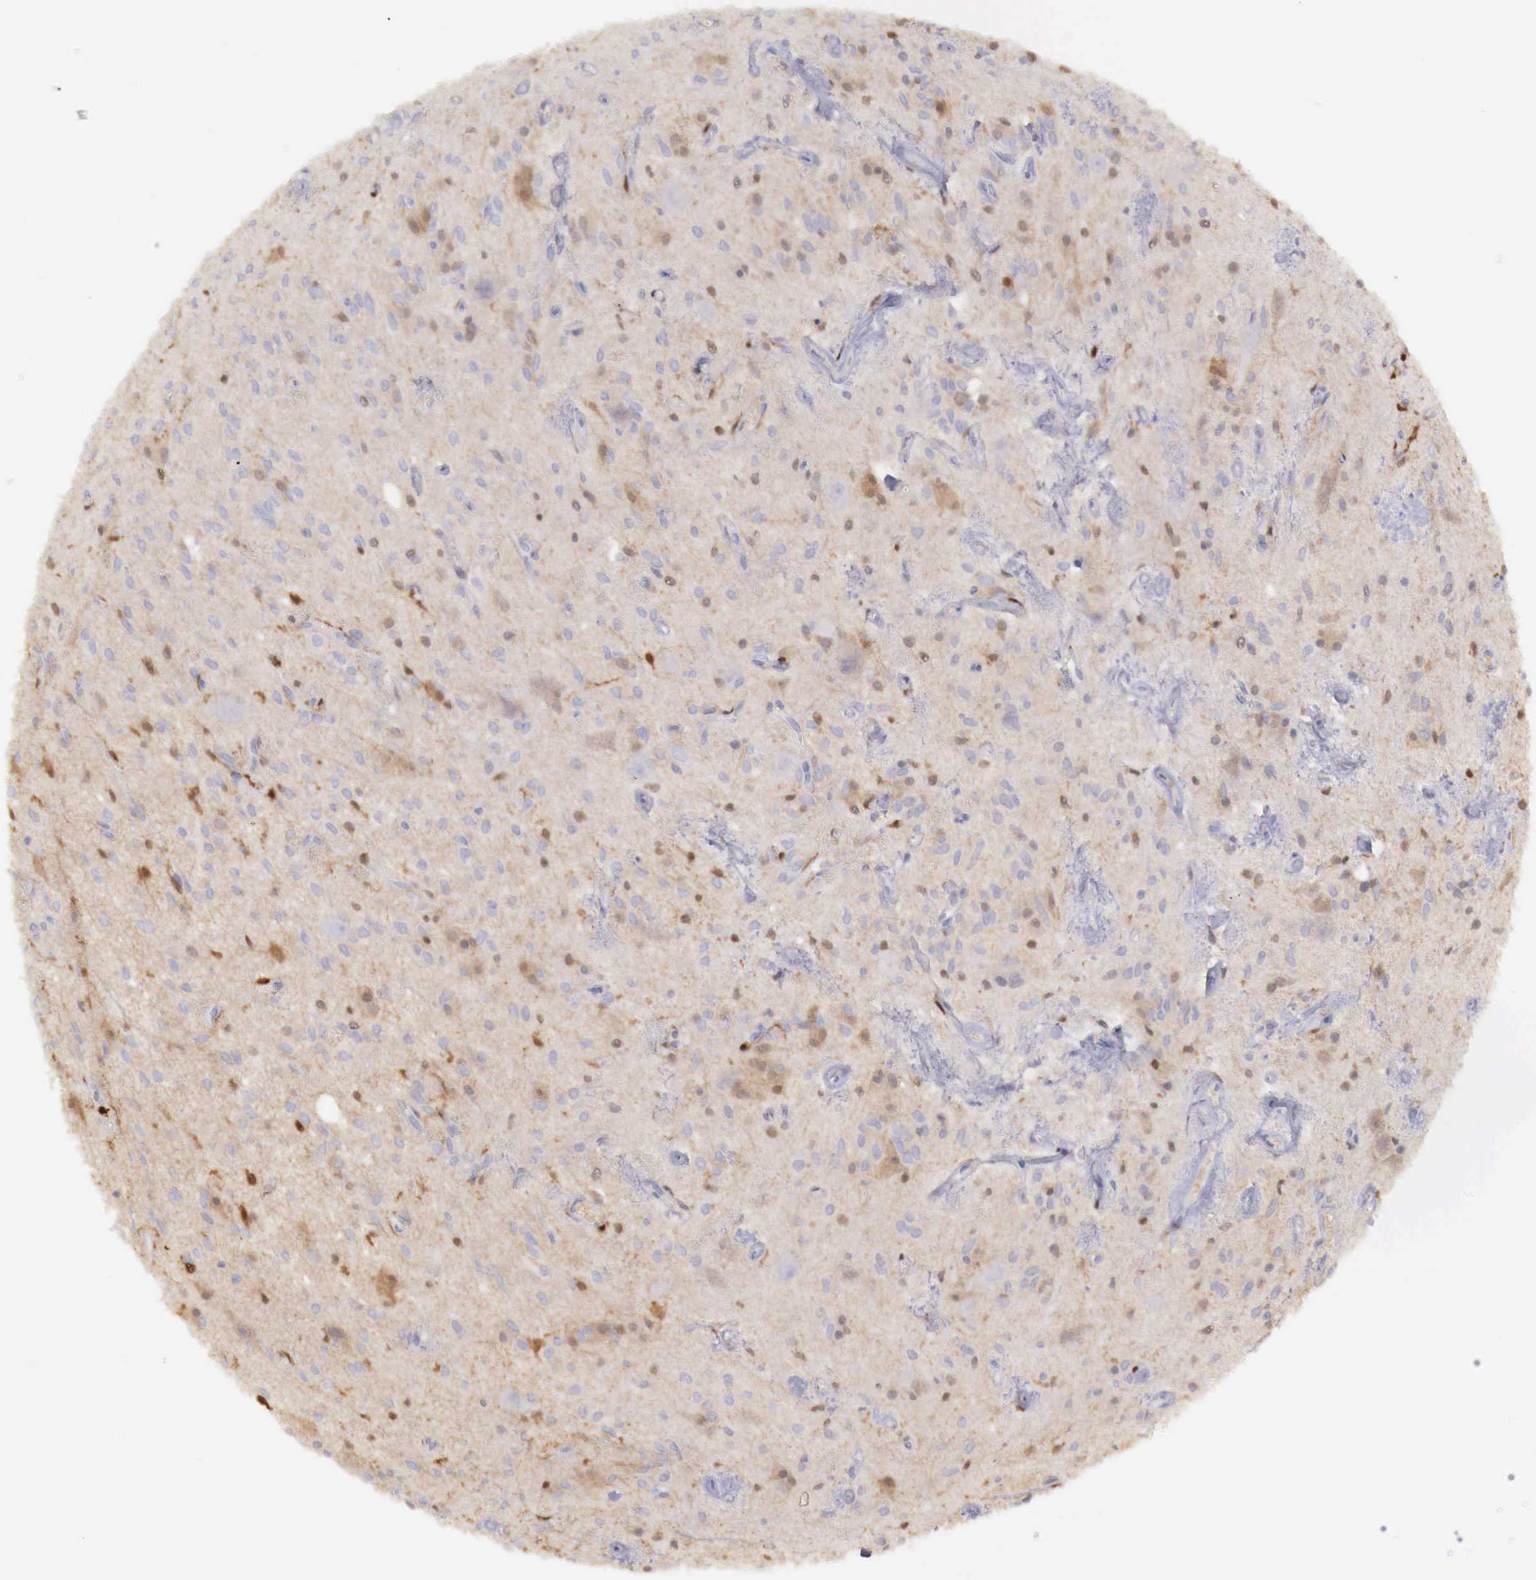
{"staining": {"intensity": "weak", "quantity": "25%-75%", "location": "cytoplasmic/membranous"}, "tissue": "glioma", "cell_type": "Tumor cells", "image_type": "cancer", "snomed": [{"axis": "morphology", "description": "Glioma, malignant, Low grade"}, {"axis": "topography", "description": "Brain"}], "caption": "Protein staining of glioma tissue demonstrates weak cytoplasmic/membranous positivity in approximately 25%-75% of tumor cells.", "gene": "RENBP", "patient": {"sex": "female", "age": 15}}